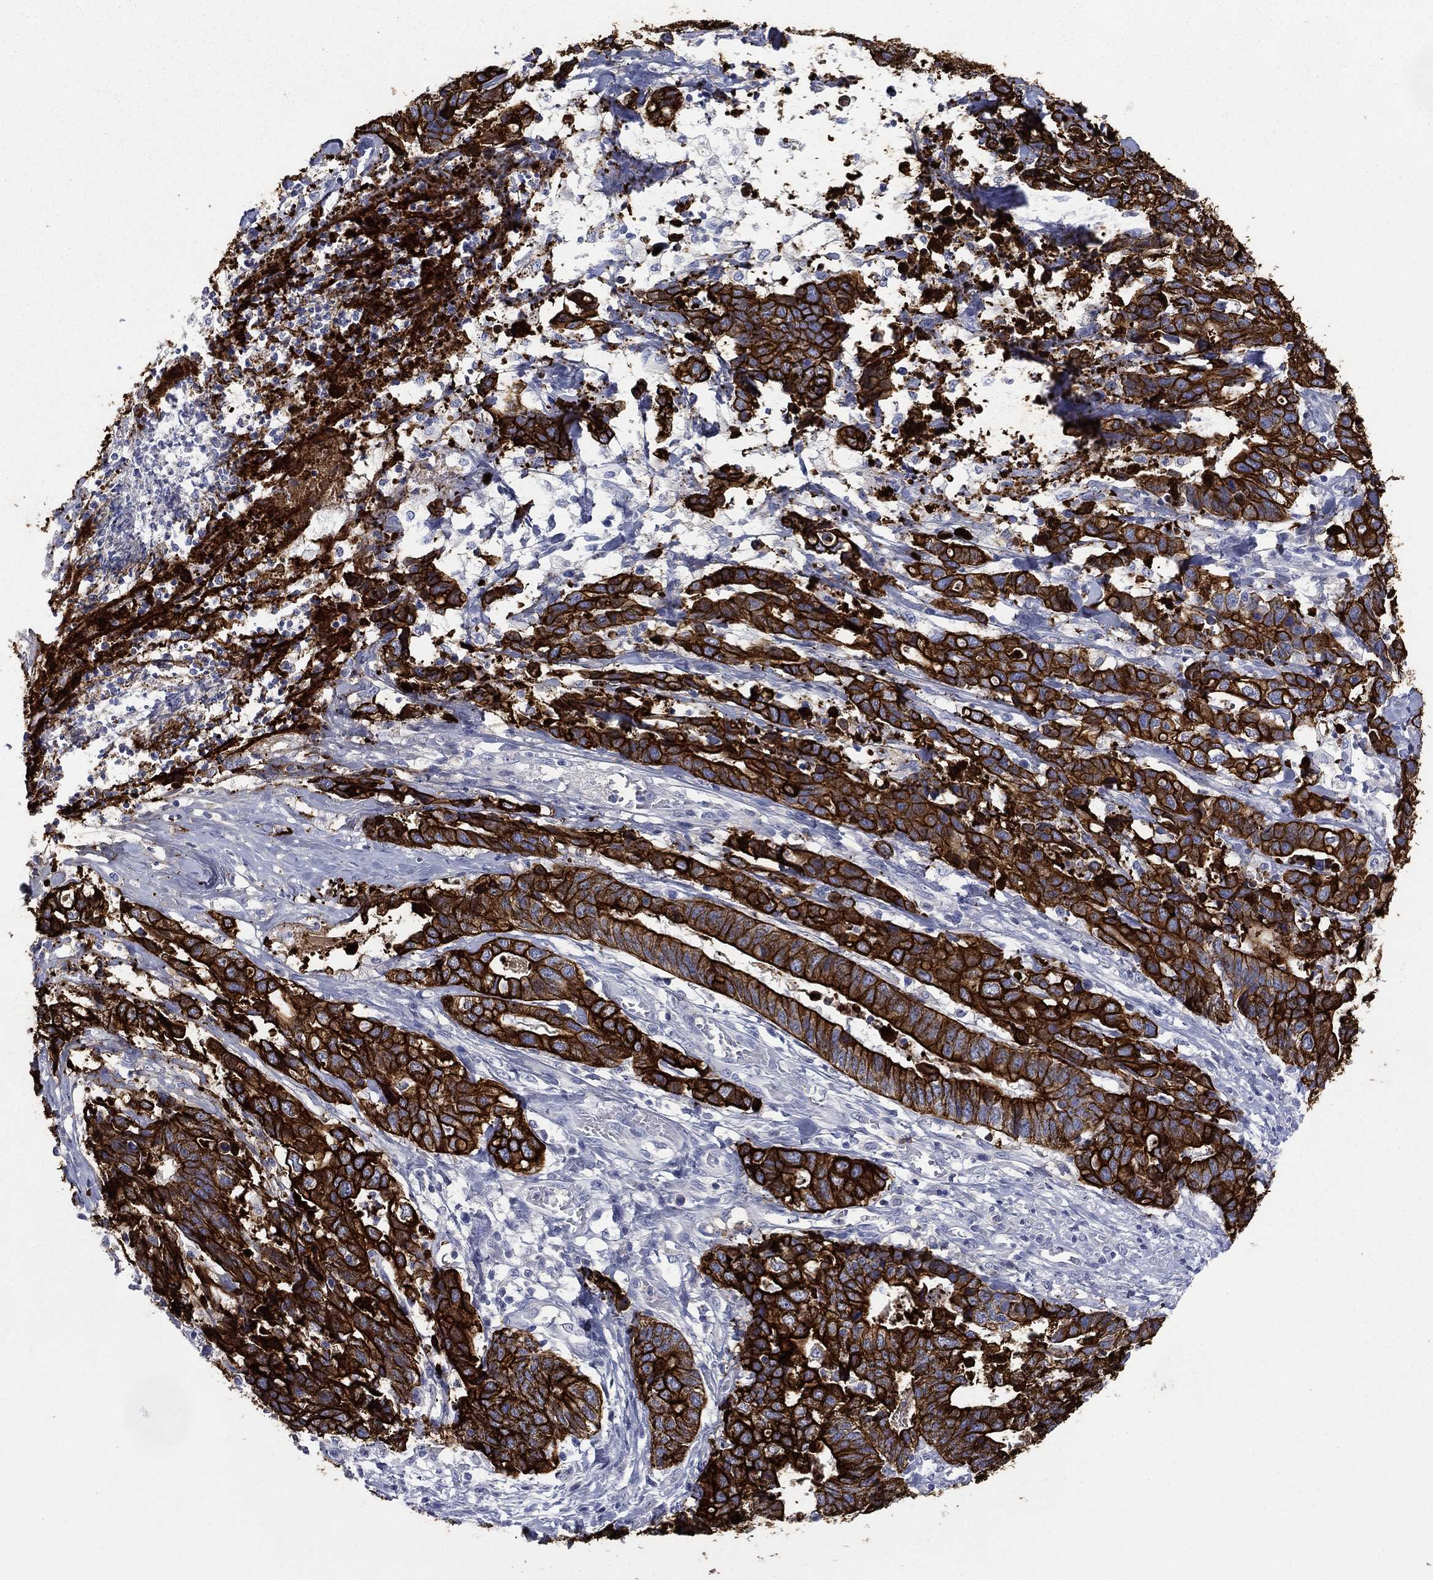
{"staining": {"intensity": "strong", "quantity": ">75%", "location": "cytoplasmic/membranous"}, "tissue": "stomach cancer", "cell_type": "Tumor cells", "image_type": "cancer", "snomed": [{"axis": "morphology", "description": "Adenocarcinoma, NOS"}, {"axis": "topography", "description": "Stomach, upper"}], "caption": "Protein expression analysis of stomach cancer displays strong cytoplasmic/membranous expression in about >75% of tumor cells. (DAB (3,3'-diaminobenzidine) = brown stain, brightfield microscopy at high magnification).", "gene": "KRT7", "patient": {"sex": "female", "age": 67}}